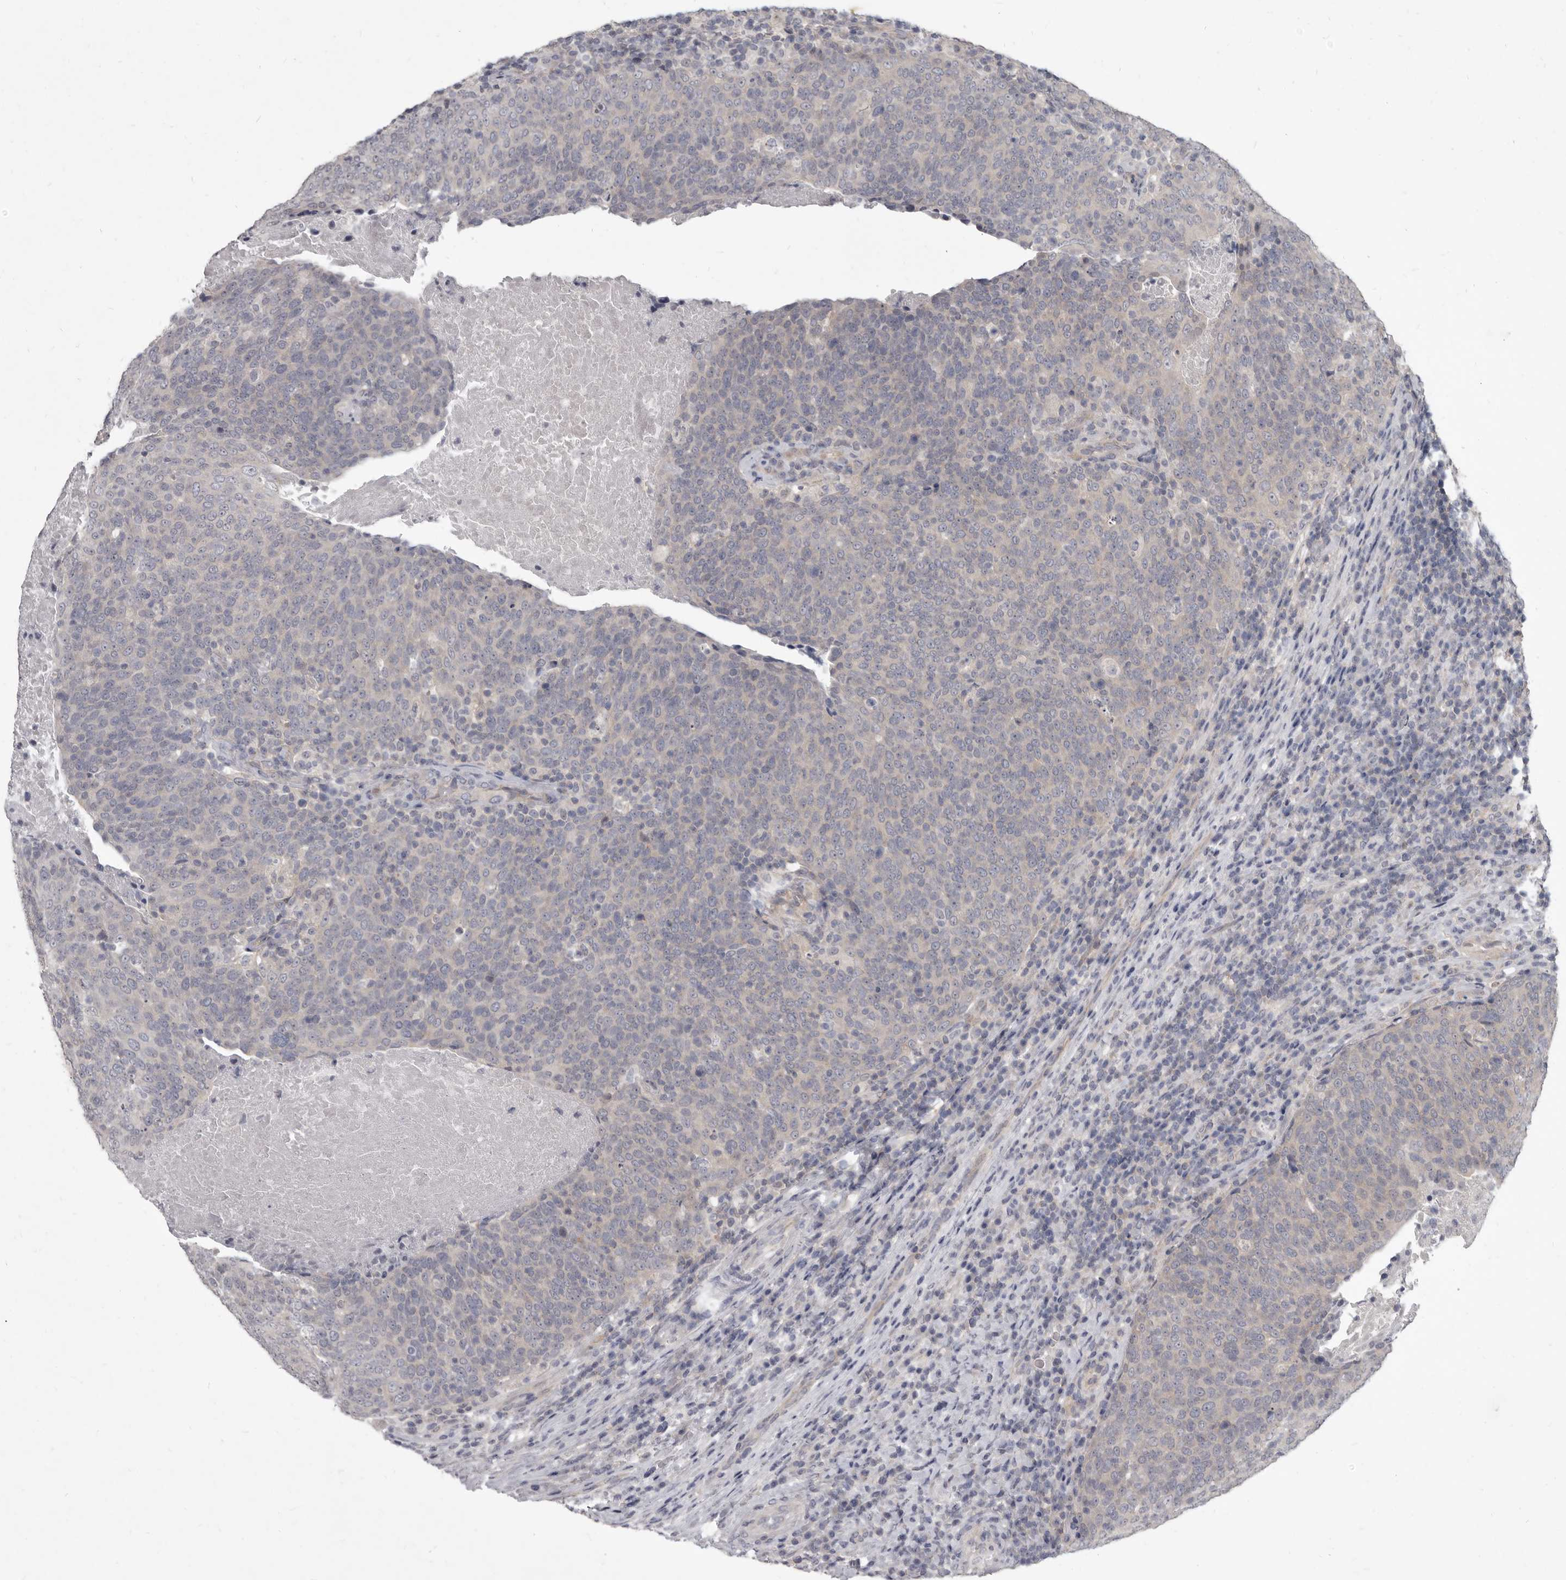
{"staining": {"intensity": "negative", "quantity": "none", "location": "none"}, "tissue": "head and neck cancer", "cell_type": "Tumor cells", "image_type": "cancer", "snomed": [{"axis": "morphology", "description": "Squamous cell carcinoma, NOS"}, {"axis": "morphology", "description": "Squamous cell carcinoma, metastatic, NOS"}, {"axis": "topography", "description": "Lymph node"}, {"axis": "topography", "description": "Head-Neck"}], "caption": "Protein analysis of head and neck cancer reveals no significant expression in tumor cells. (DAB immunohistochemistry (IHC) with hematoxylin counter stain).", "gene": "GSK3B", "patient": {"sex": "male", "age": 62}}